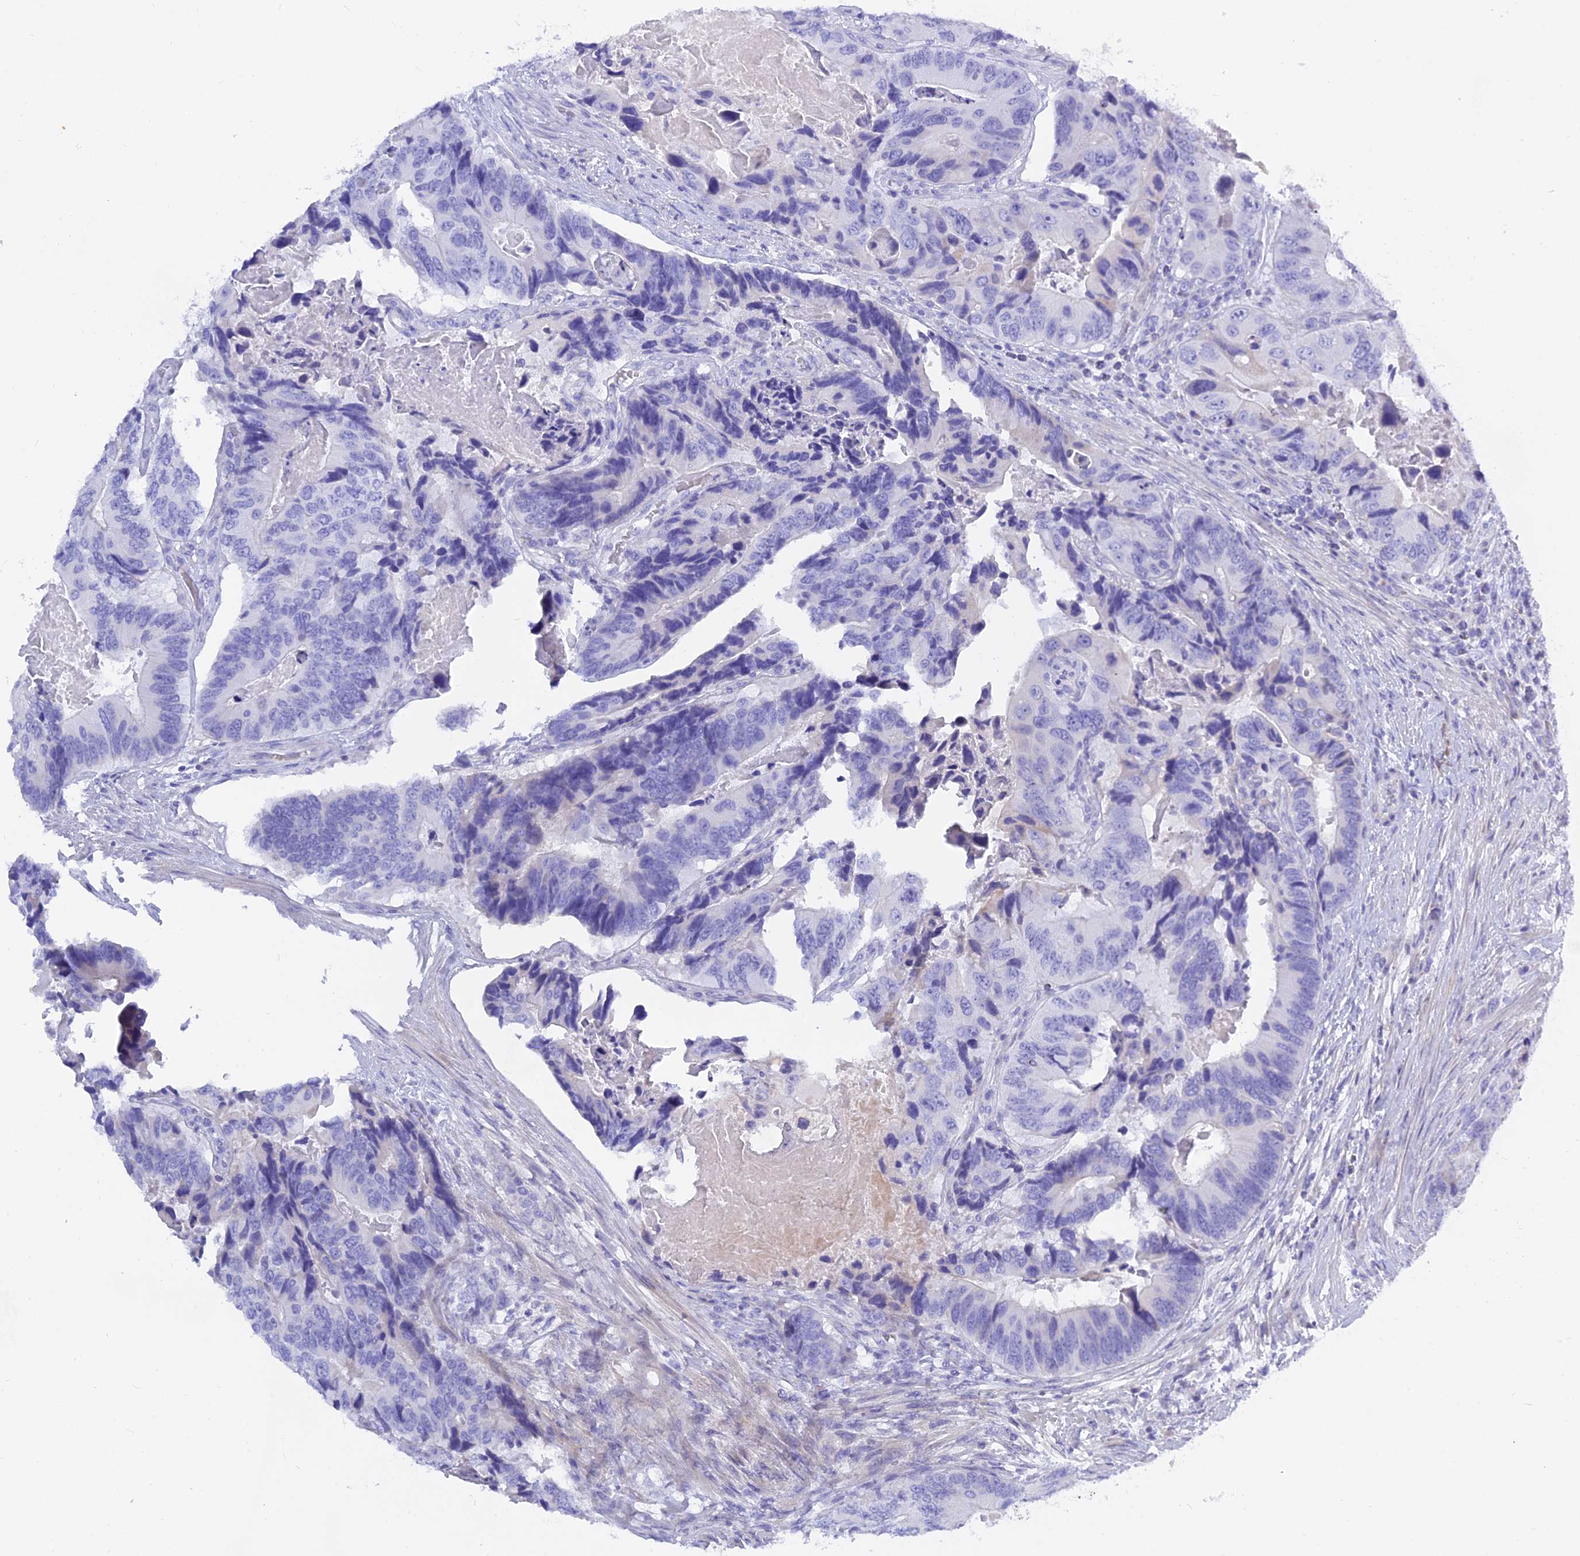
{"staining": {"intensity": "negative", "quantity": "none", "location": "none"}, "tissue": "colorectal cancer", "cell_type": "Tumor cells", "image_type": "cancer", "snomed": [{"axis": "morphology", "description": "Adenocarcinoma, NOS"}, {"axis": "topography", "description": "Colon"}], "caption": "IHC of human colorectal cancer displays no staining in tumor cells.", "gene": "MBD3L1", "patient": {"sex": "male", "age": 84}}